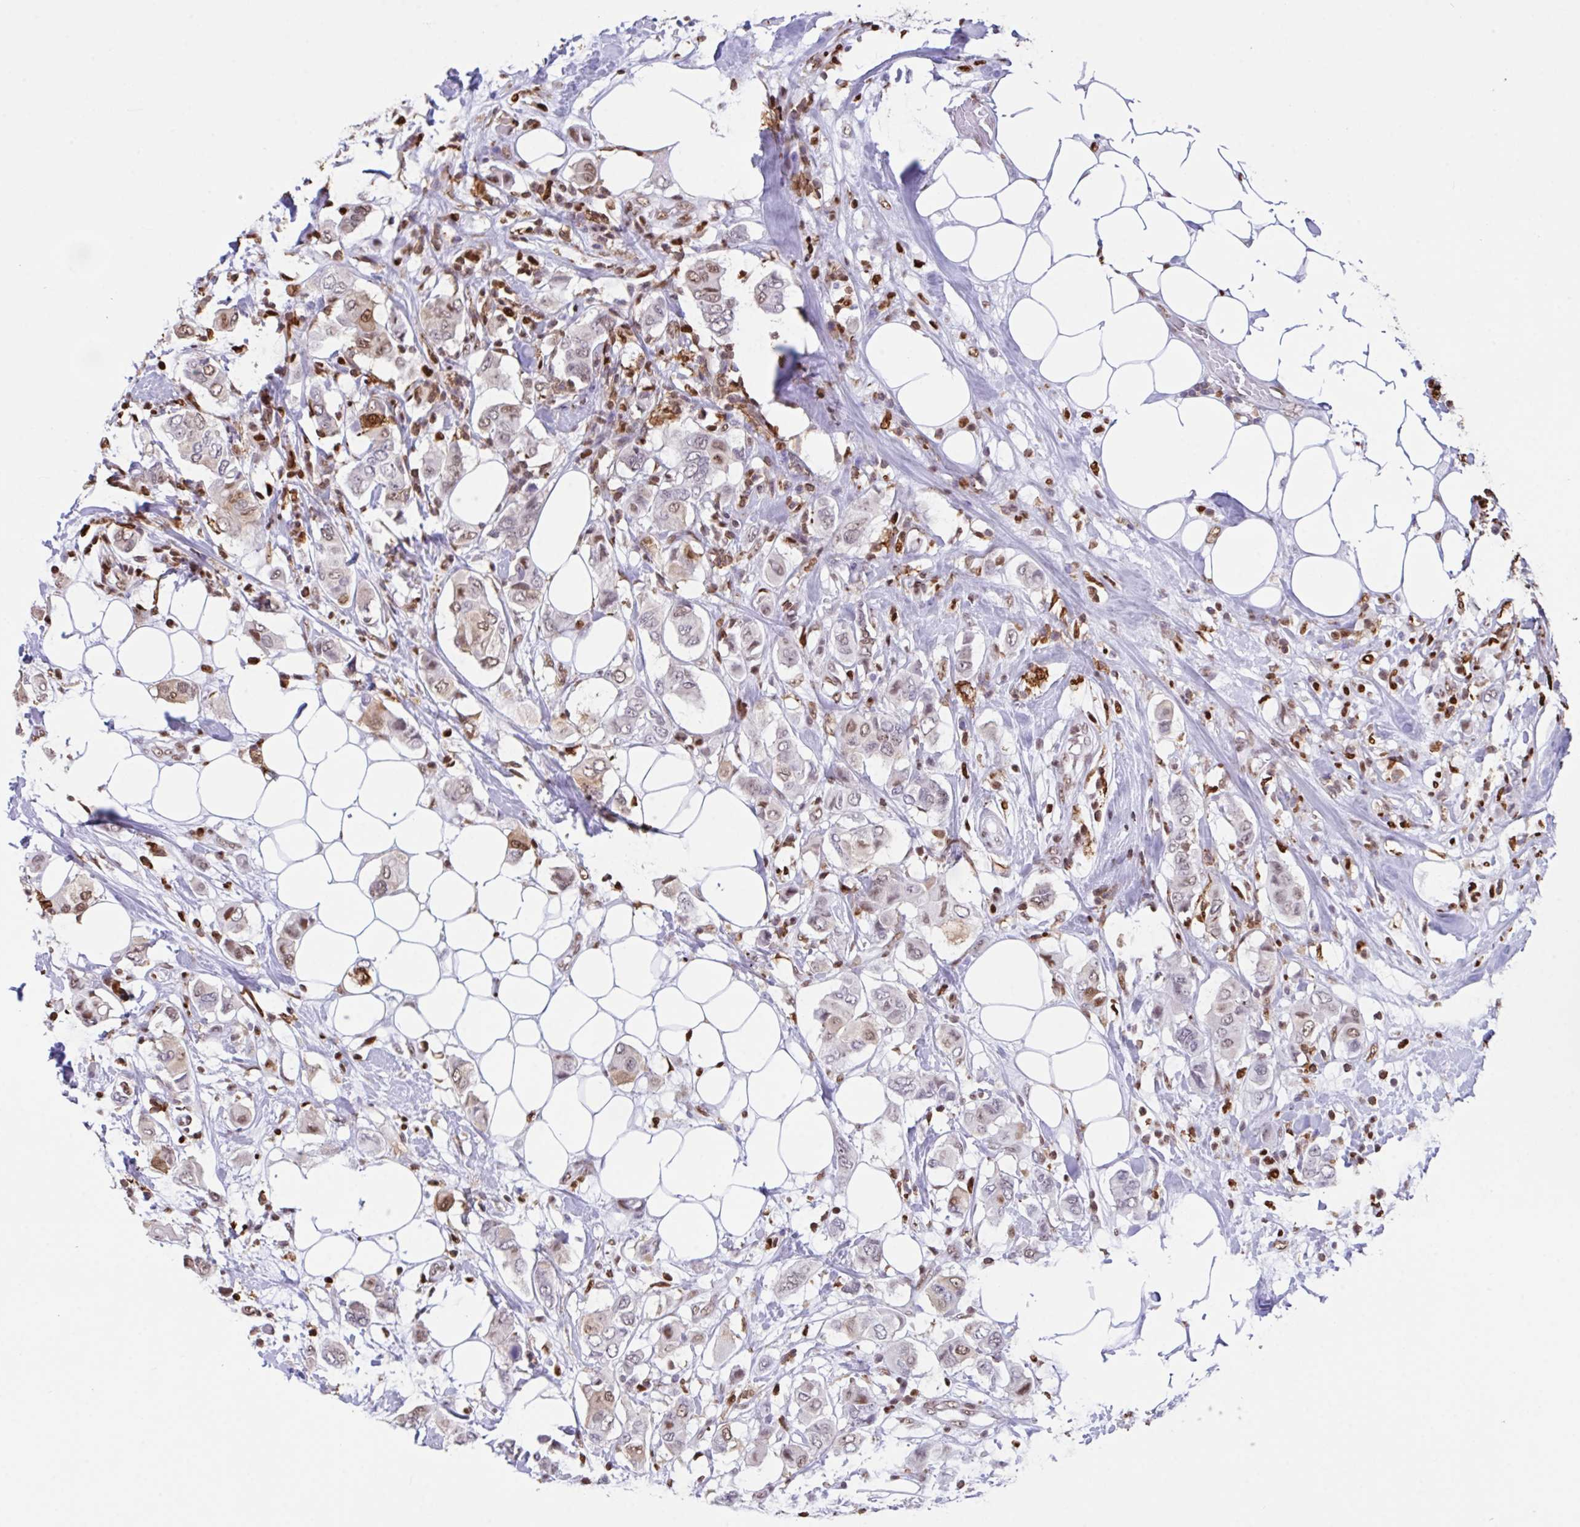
{"staining": {"intensity": "weak", "quantity": "25%-75%", "location": "cytoplasmic/membranous,nuclear"}, "tissue": "breast cancer", "cell_type": "Tumor cells", "image_type": "cancer", "snomed": [{"axis": "morphology", "description": "Lobular carcinoma"}, {"axis": "topography", "description": "Breast"}], "caption": "The photomicrograph reveals immunohistochemical staining of breast lobular carcinoma. There is weak cytoplasmic/membranous and nuclear staining is appreciated in approximately 25%-75% of tumor cells. (Brightfield microscopy of DAB IHC at high magnification).", "gene": "BTBD10", "patient": {"sex": "female", "age": 51}}